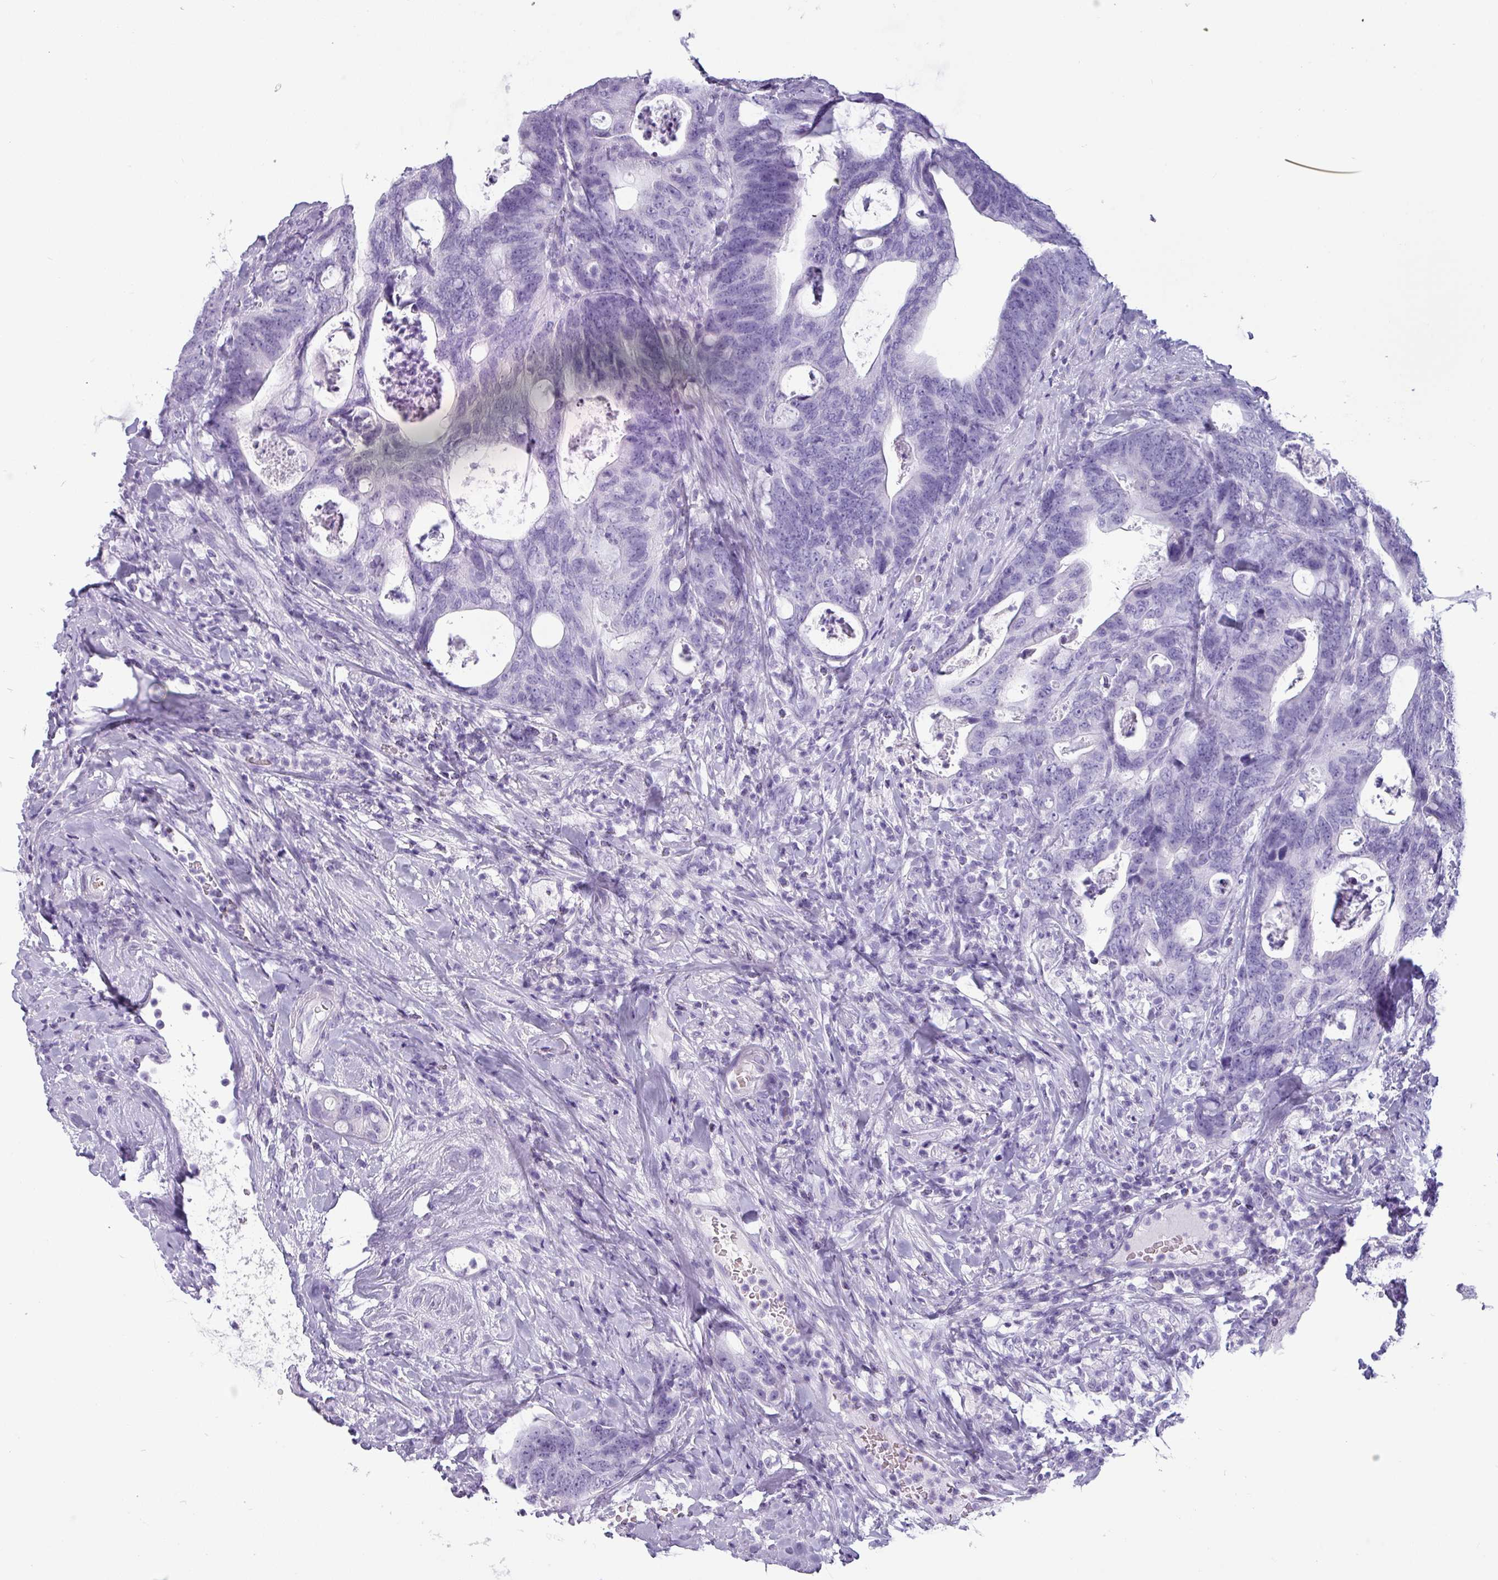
{"staining": {"intensity": "negative", "quantity": "none", "location": "none"}, "tissue": "colorectal cancer", "cell_type": "Tumor cells", "image_type": "cancer", "snomed": [{"axis": "morphology", "description": "Adenocarcinoma, NOS"}, {"axis": "topography", "description": "Colon"}], "caption": "Immunohistochemistry micrograph of neoplastic tissue: human adenocarcinoma (colorectal) stained with DAB reveals no significant protein positivity in tumor cells.", "gene": "CRYBB2", "patient": {"sex": "female", "age": 82}}